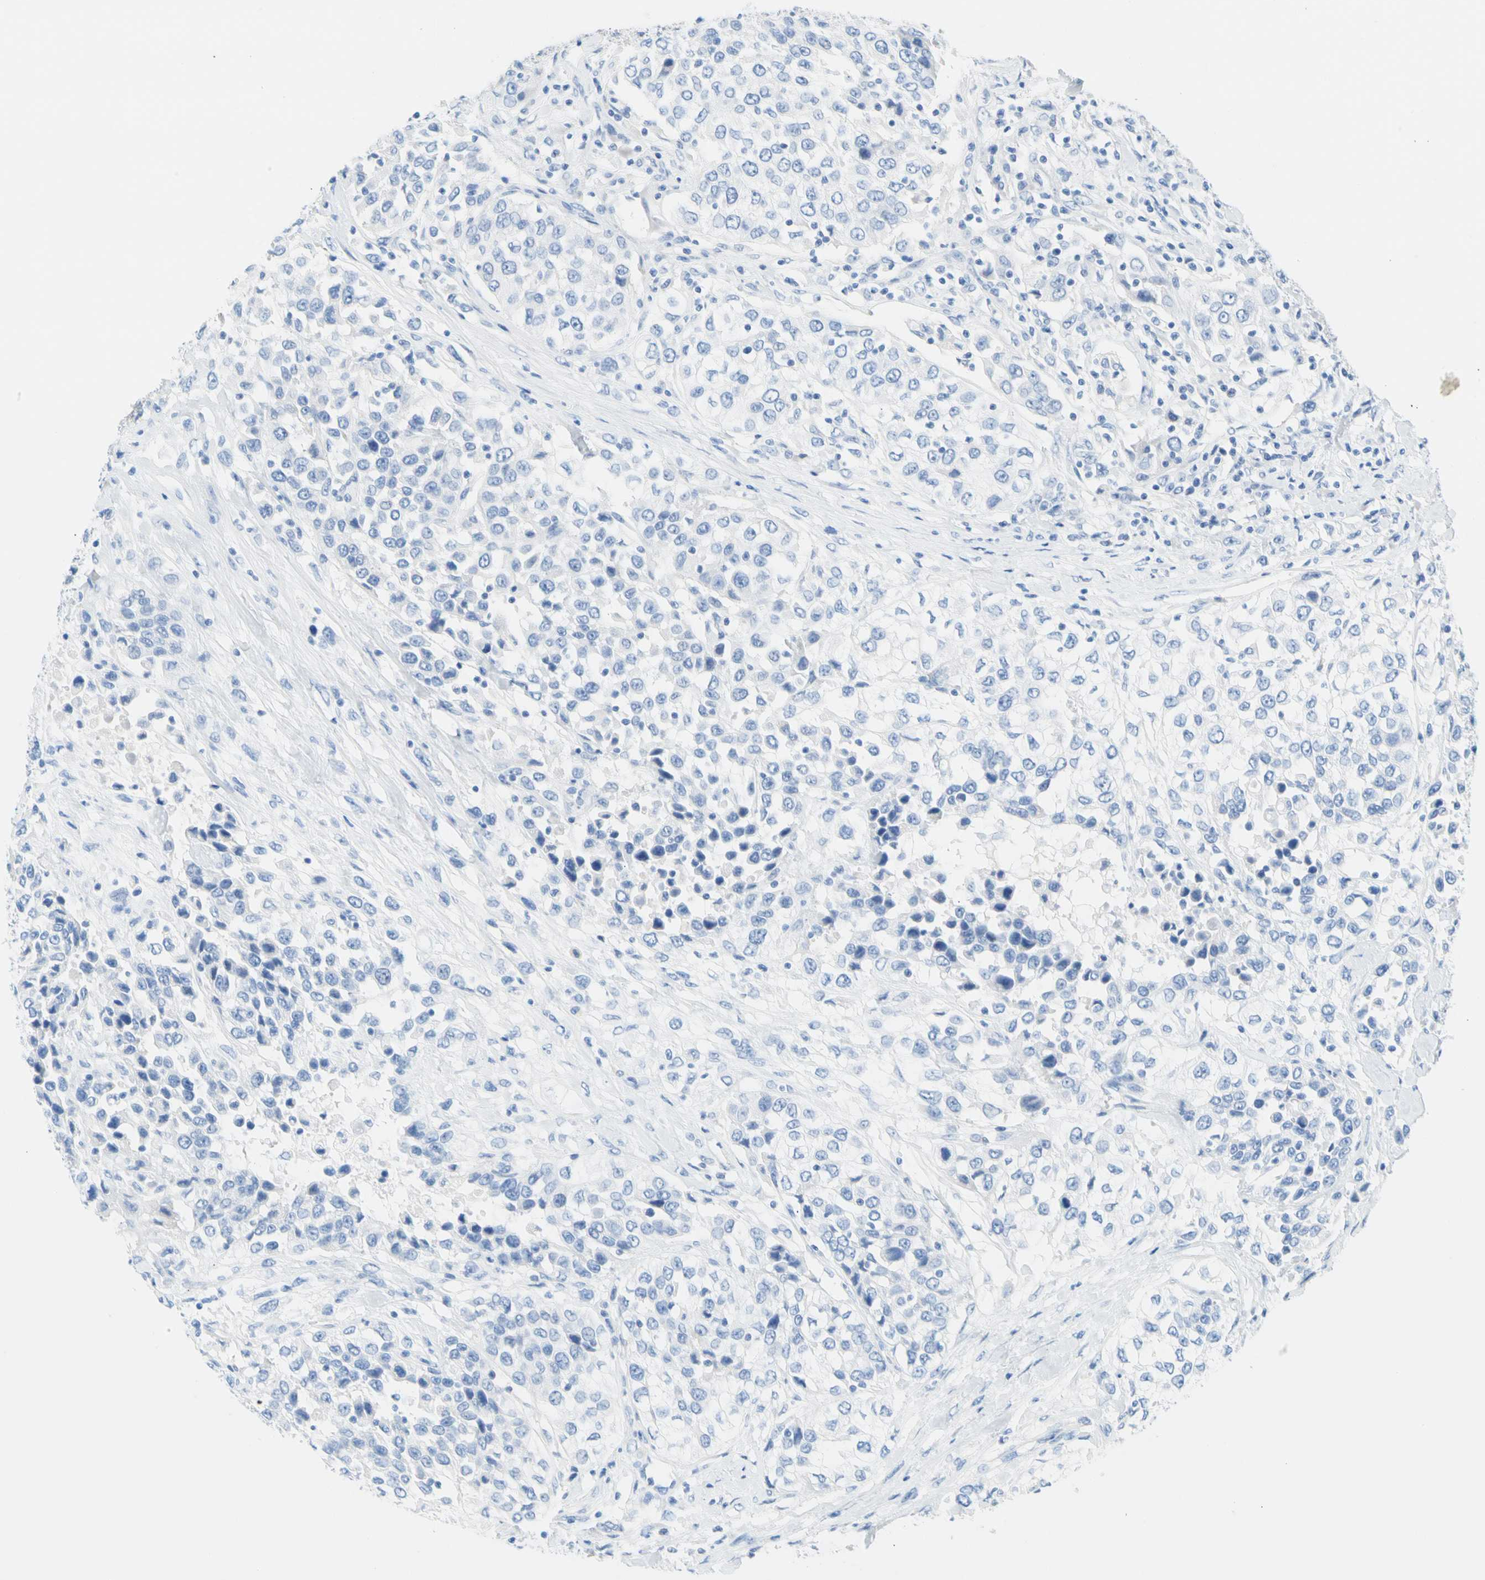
{"staining": {"intensity": "negative", "quantity": "none", "location": "none"}, "tissue": "urothelial cancer", "cell_type": "Tumor cells", "image_type": "cancer", "snomed": [{"axis": "morphology", "description": "Urothelial carcinoma, High grade"}, {"axis": "topography", "description": "Urinary bladder"}], "caption": "Immunohistochemistry (IHC) of high-grade urothelial carcinoma exhibits no positivity in tumor cells.", "gene": "CEL", "patient": {"sex": "female", "age": 80}}